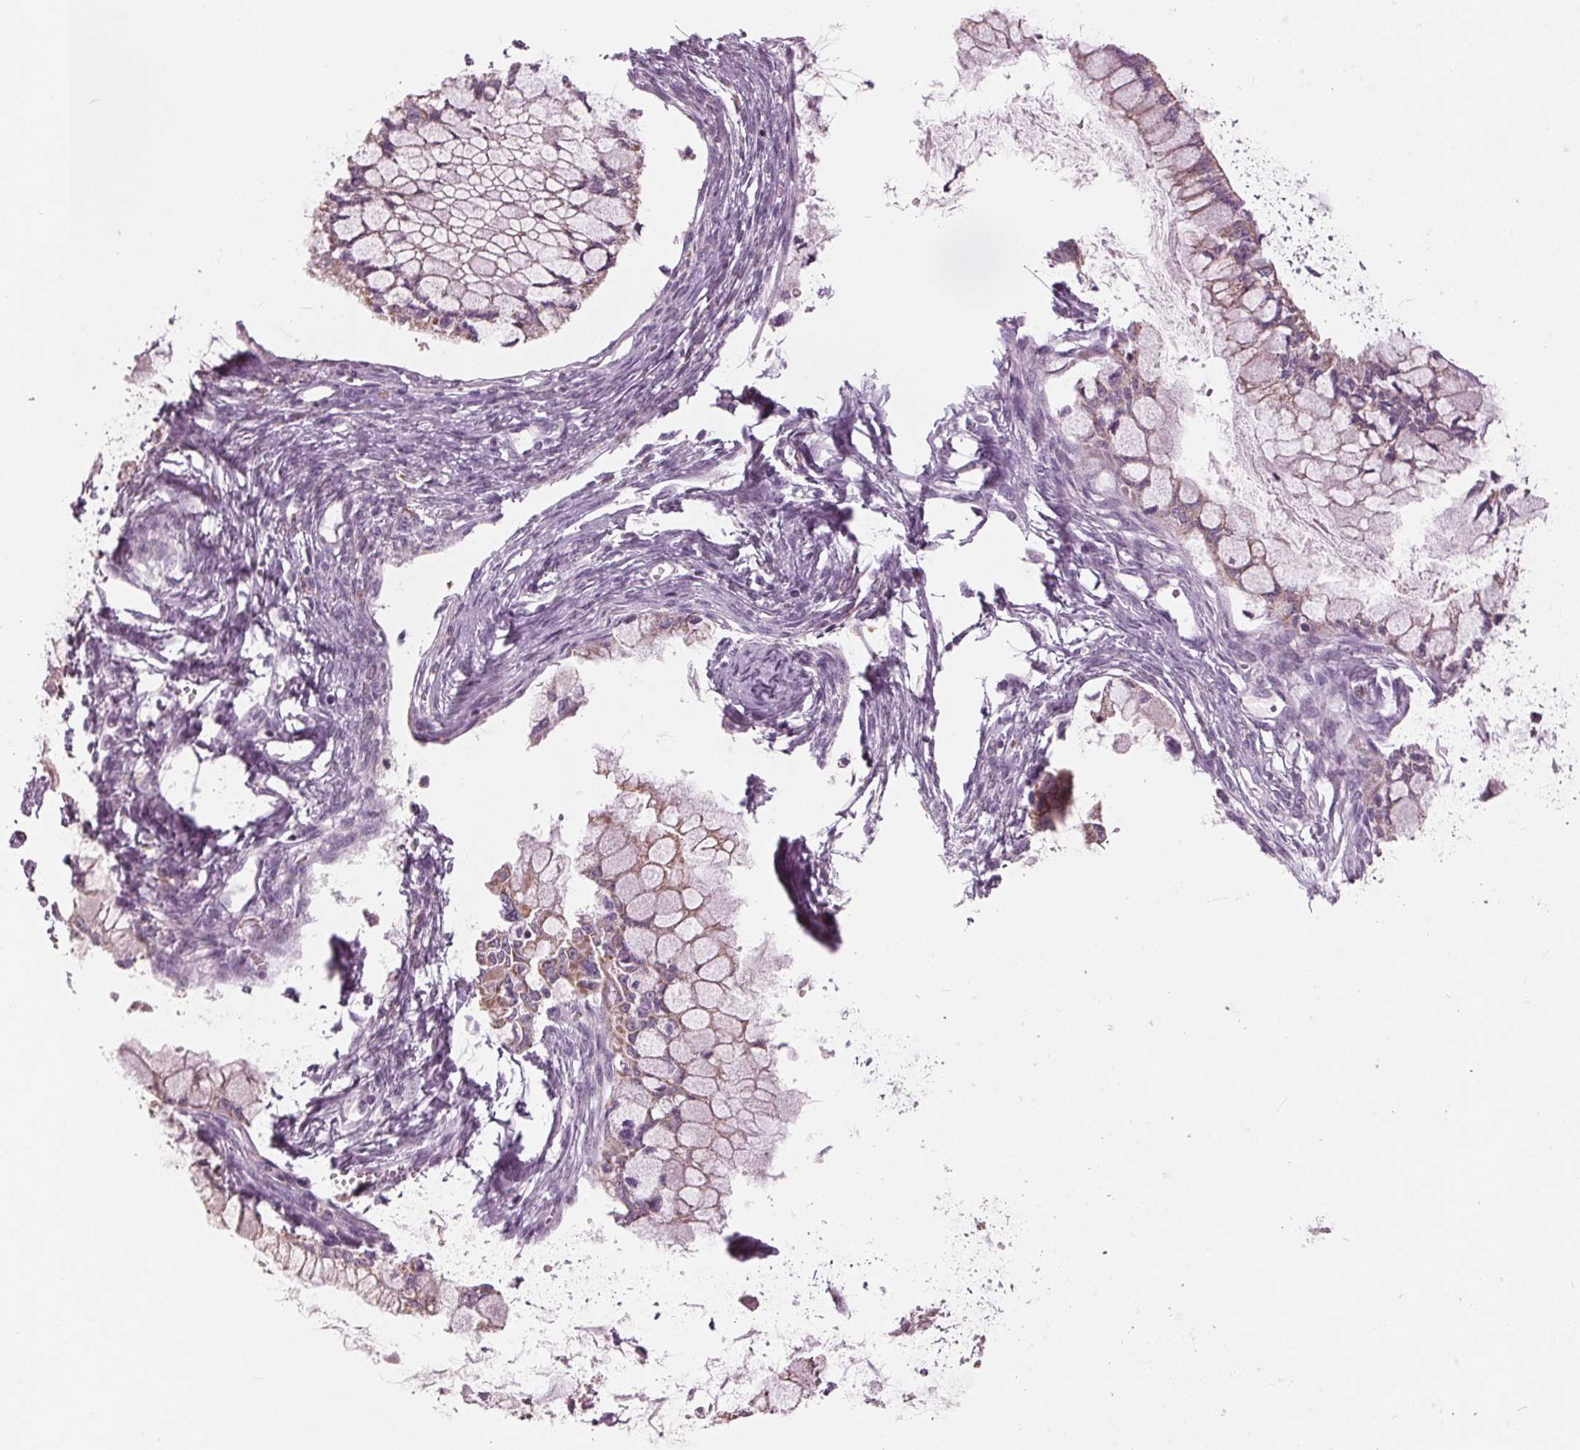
{"staining": {"intensity": "moderate", "quantity": "25%-75%", "location": "cytoplasmic/membranous"}, "tissue": "ovarian cancer", "cell_type": "Tumor cells", "image_type": "cancer", "snomed": [{"axis": "morphology", "description": "Cystadenocarcinoma, mucinous, NOS"}, {"axis": "topography", "description": "Ovary"}], "caption": "Immunohistochemistry (IHC) image of human ovarian mucinous cystadenocarcinoma stained for a protein (brown), which shows medium levels of moderate cytoplasmic/membranous staining in about 25%-75% of tumor cells.", "gene": "SAMD4A", "patient": {"sex": "female", "age": 34}}